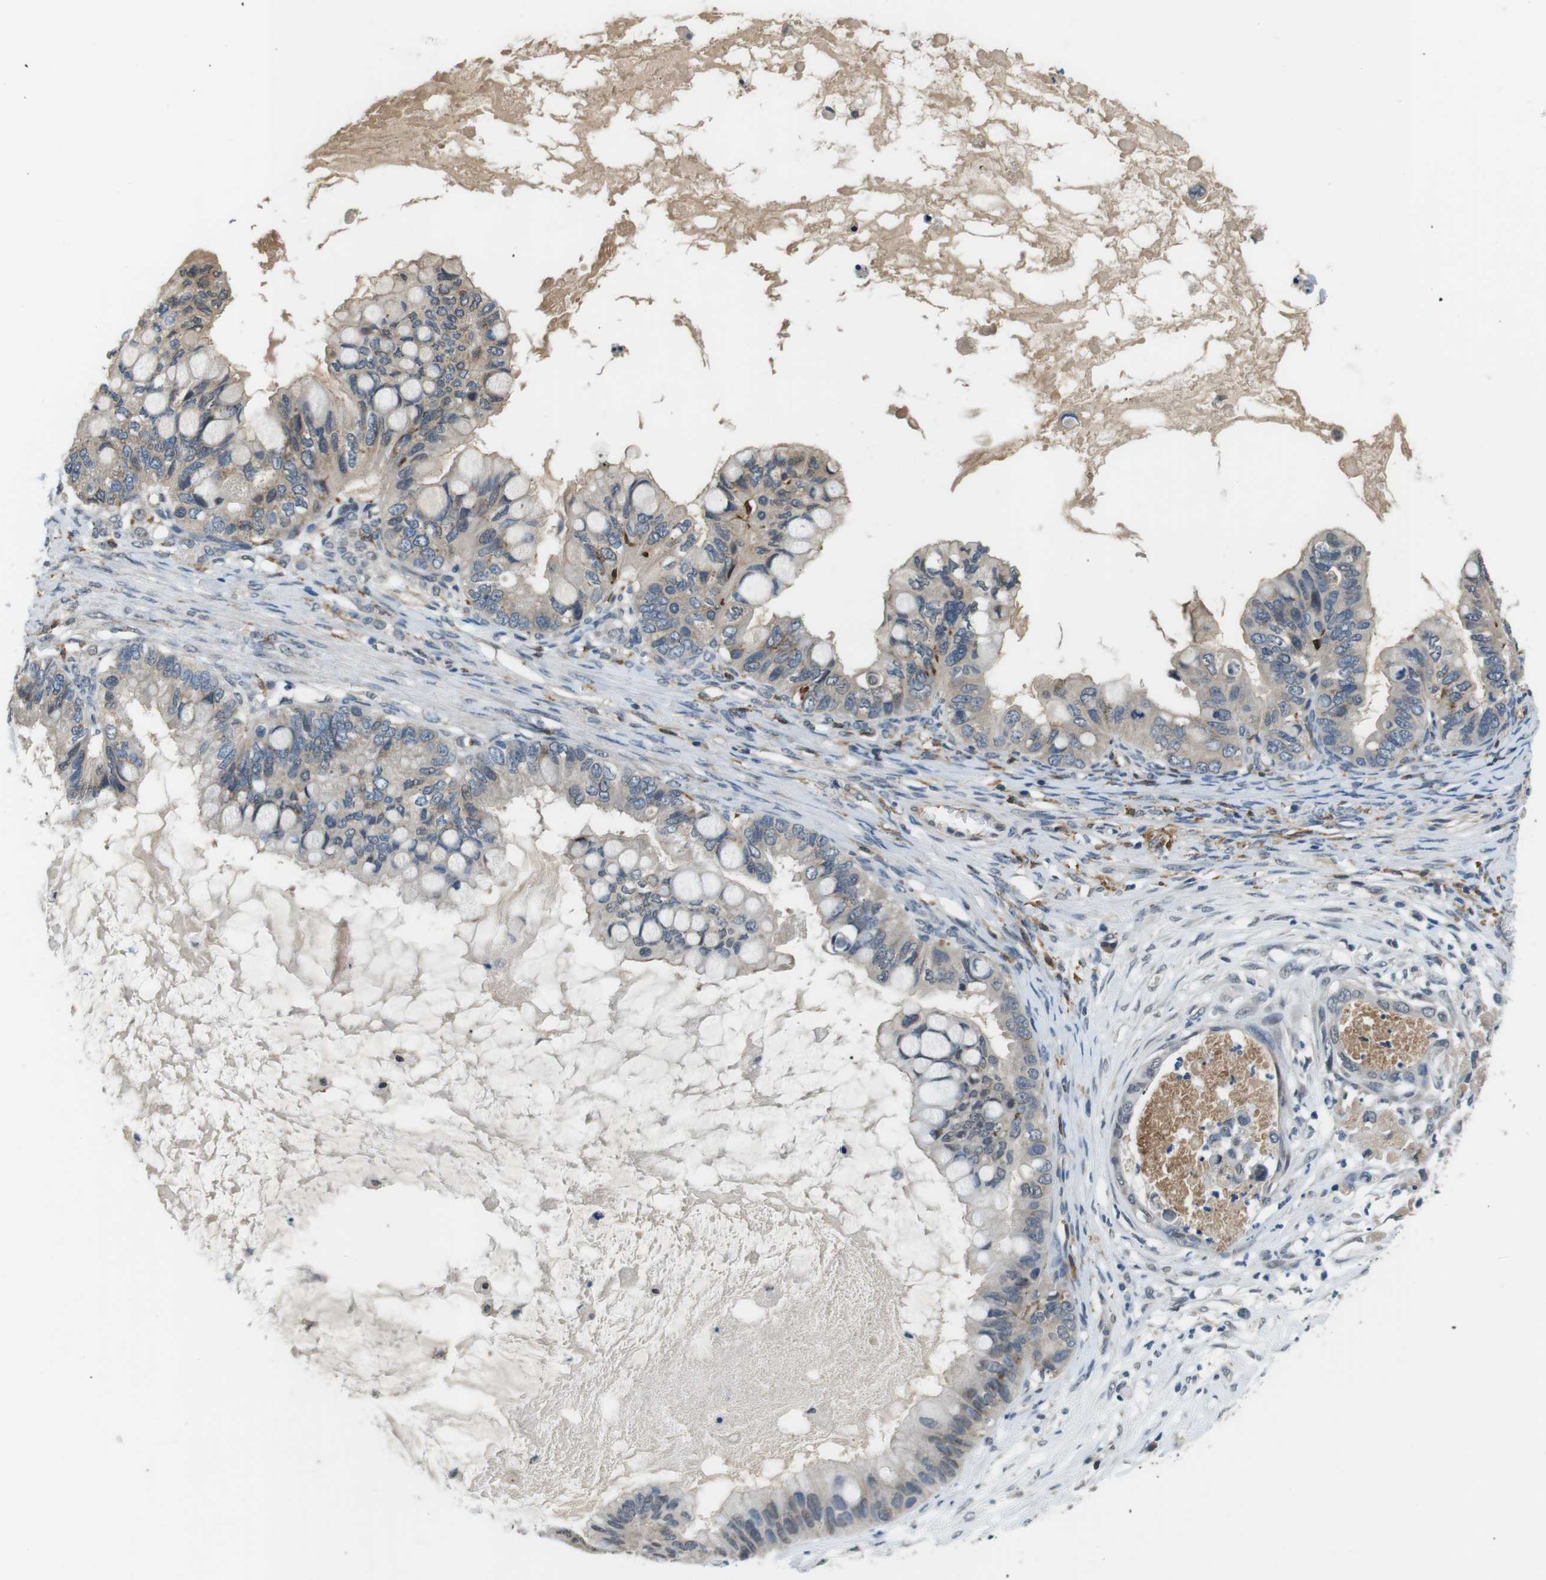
{"staining": {"intensity": "weak", "quantity": "25%-75%", "location": "cytoplasmic/membranous"}, "tissue": "ovarian cancer", "cell_type": "Tumor cells", "image_type": "cancer", "snomed": [{"axis": "morphology", "description": "Cystadenocarcinoma, mucinous, NOS"}, {"axis": "topography", "description": "Ovary"}], "caption": "IHC photomicrograph of neoplastic tissue: ovarian mucinous cystadenocarcinoma stained using immunohistochemistry exhibits low levels of weak protein expression localized specifically in the cytoplasmic/membranous of tumor cells, appearing as a cytoplasmic/membranous brown color.", "gene": "CD163L1", "patient": {"sex": "female", "age": 80}}